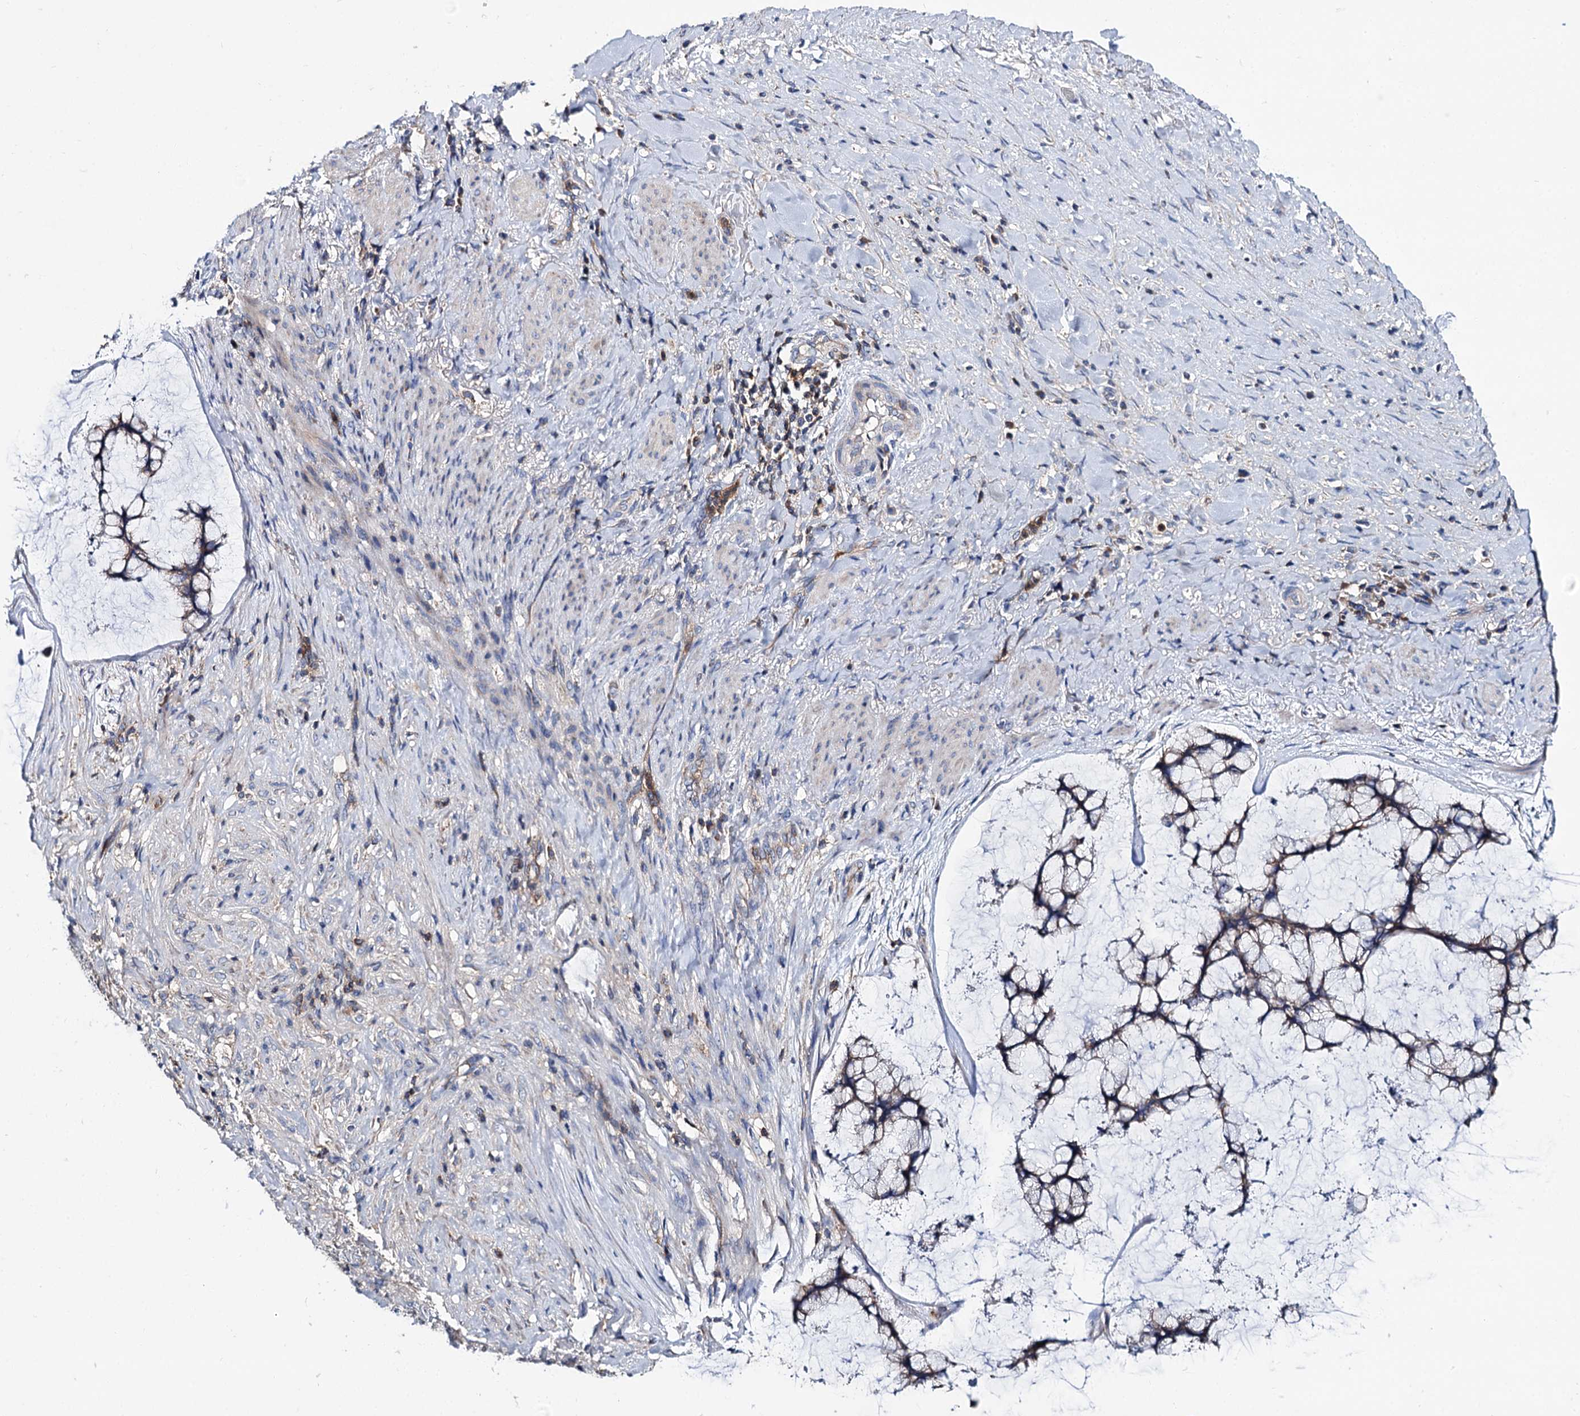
{"staining": {"intensity": "weak", "quantity": ">75%", "location": "cytoplasmic/membranous"}, "tissue": "ovarian cancer", "cell_type": "Tumor cells", "image_type": "cancer", "snomed": [{"axis": "morphology", "description": "Cystadenocarcinoma, mucinous, NOS"}, {"axis": "topography", "description": "Ovary"}], "caption": "Protein staining by immunohistochemistry (IHC) displays weak cytoplasmic/membranous staining in approximately >75% of tumor cells in ovarian mucinous cystadenocarcinoma.", "gene": "UBASH3B", "patient": {"sex": "female", "age": 42}}